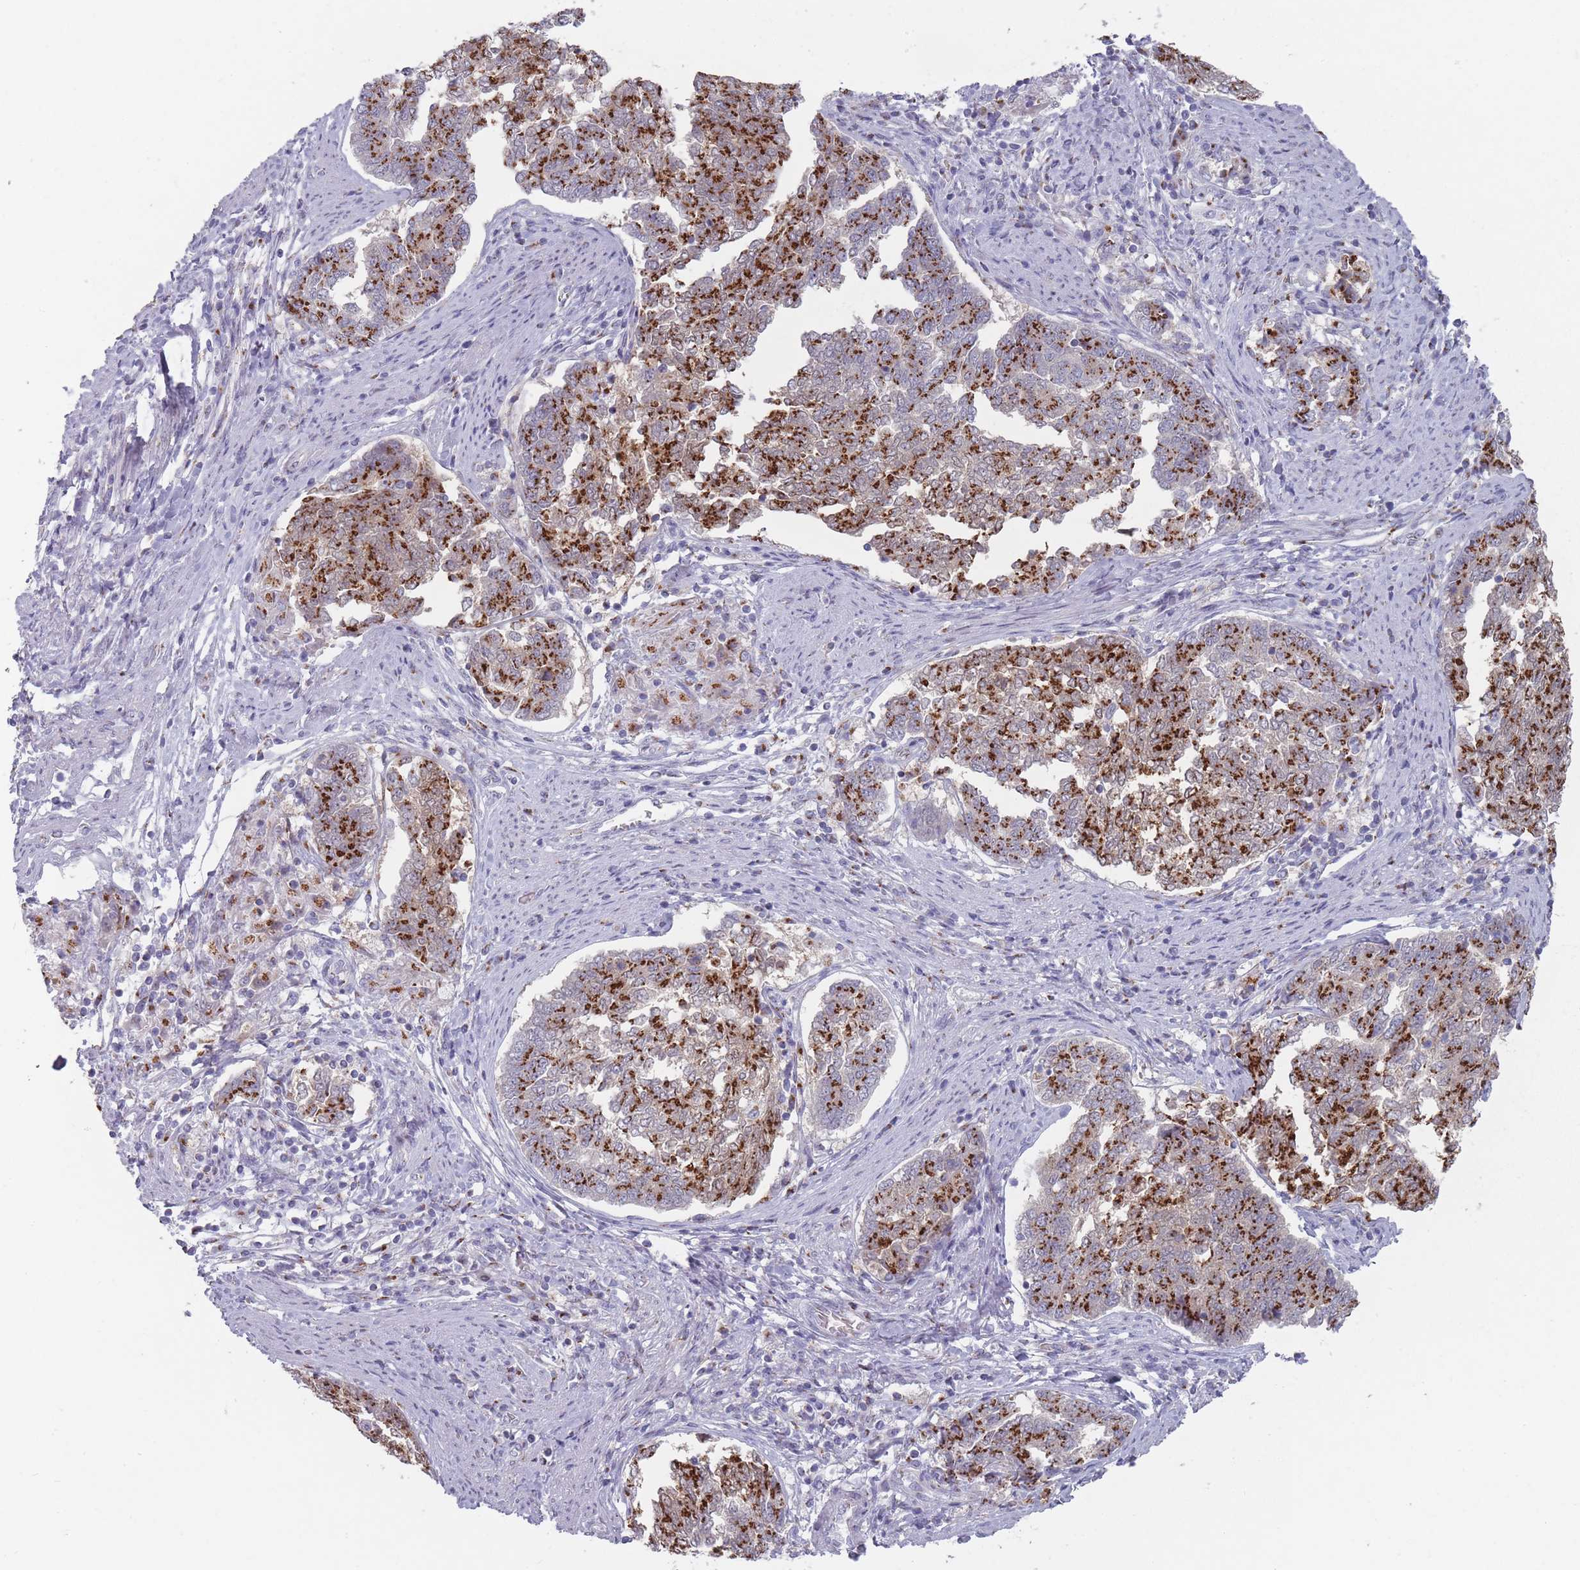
{"staining": {"intensity": "strong", "quantity": ">75%", "location": "cytoplasmic/membranous"}, "tissue": "endometrial cancer", "cell_type": "Tumor cells", "image_type": "cancer", "snomed": [{"axis": "morphology", "description": "Adenocarcinoma, NOS"}, {"axis": "topography", "description": "Endometrium"}], "caption": "High-power microscopy captured an IHC micrograph of endometrial cancer, revealing strong cytoplasmic/membranous positivity in about >75% of tumor cells.", "gene": "MAN1B1", "patient": {"sex": "female", "age": 80}}